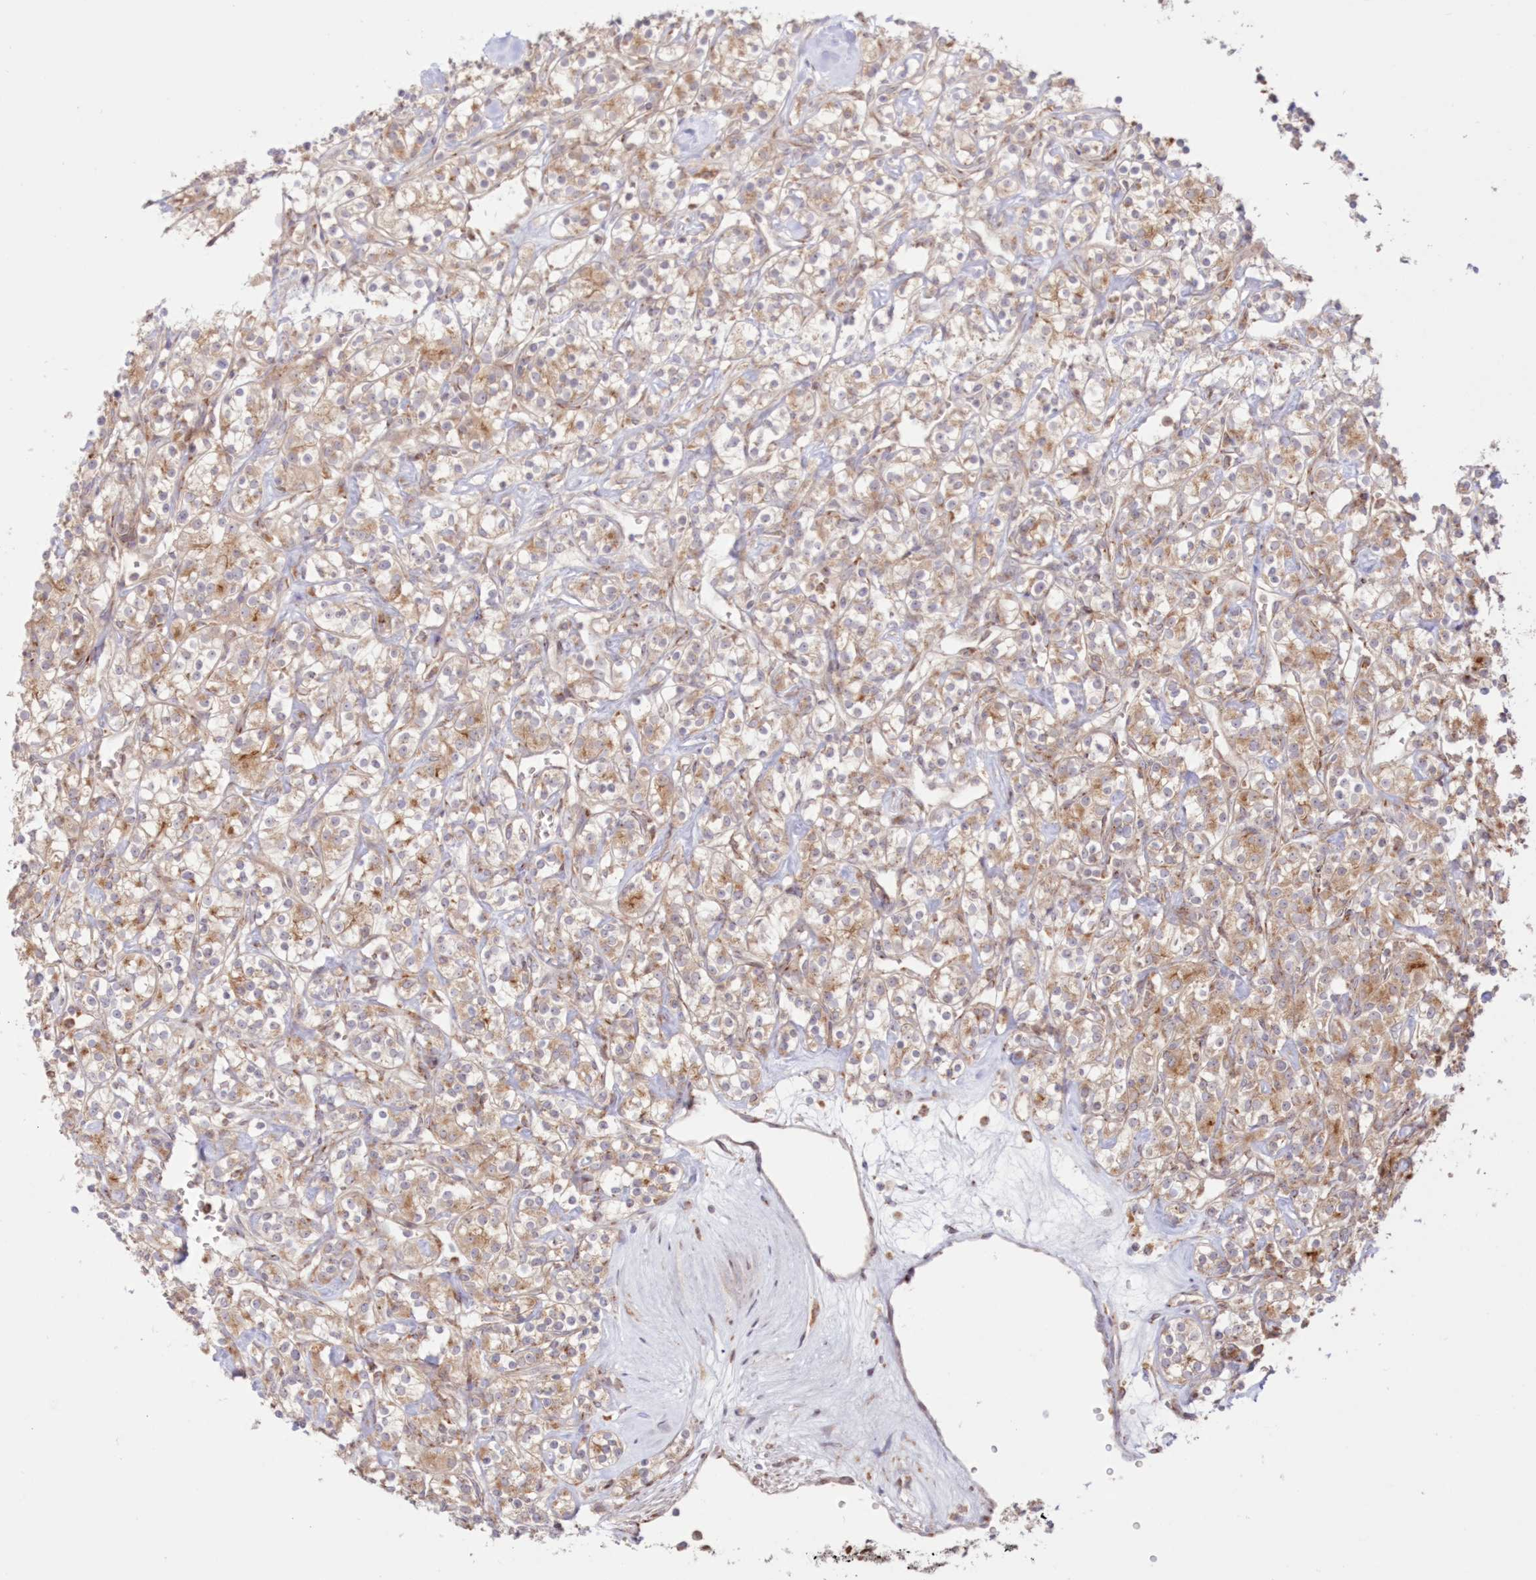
{"staining": {"intensity": "weak", "quantity": ">75%", "location": "cytoplasmic/membranous"}, "tissue": "renal cancer", "cell_type": "Tumor cells", "image_type": "cancer", "snomed": [{"axis": "morphology", "description": "Adenocarcinoma, NOS"}, {"axis": "topography", "description": "Kidney"}], "caption": "Approximately >75% of tumor cells in renal cancer (adenocarcinoma) show weak cytoplasmic/membranous protein positivity as visualized by brown immunohistochemical staining.", "gene": "ABCC3", "patient": {"sex": "male", "age": 77}}